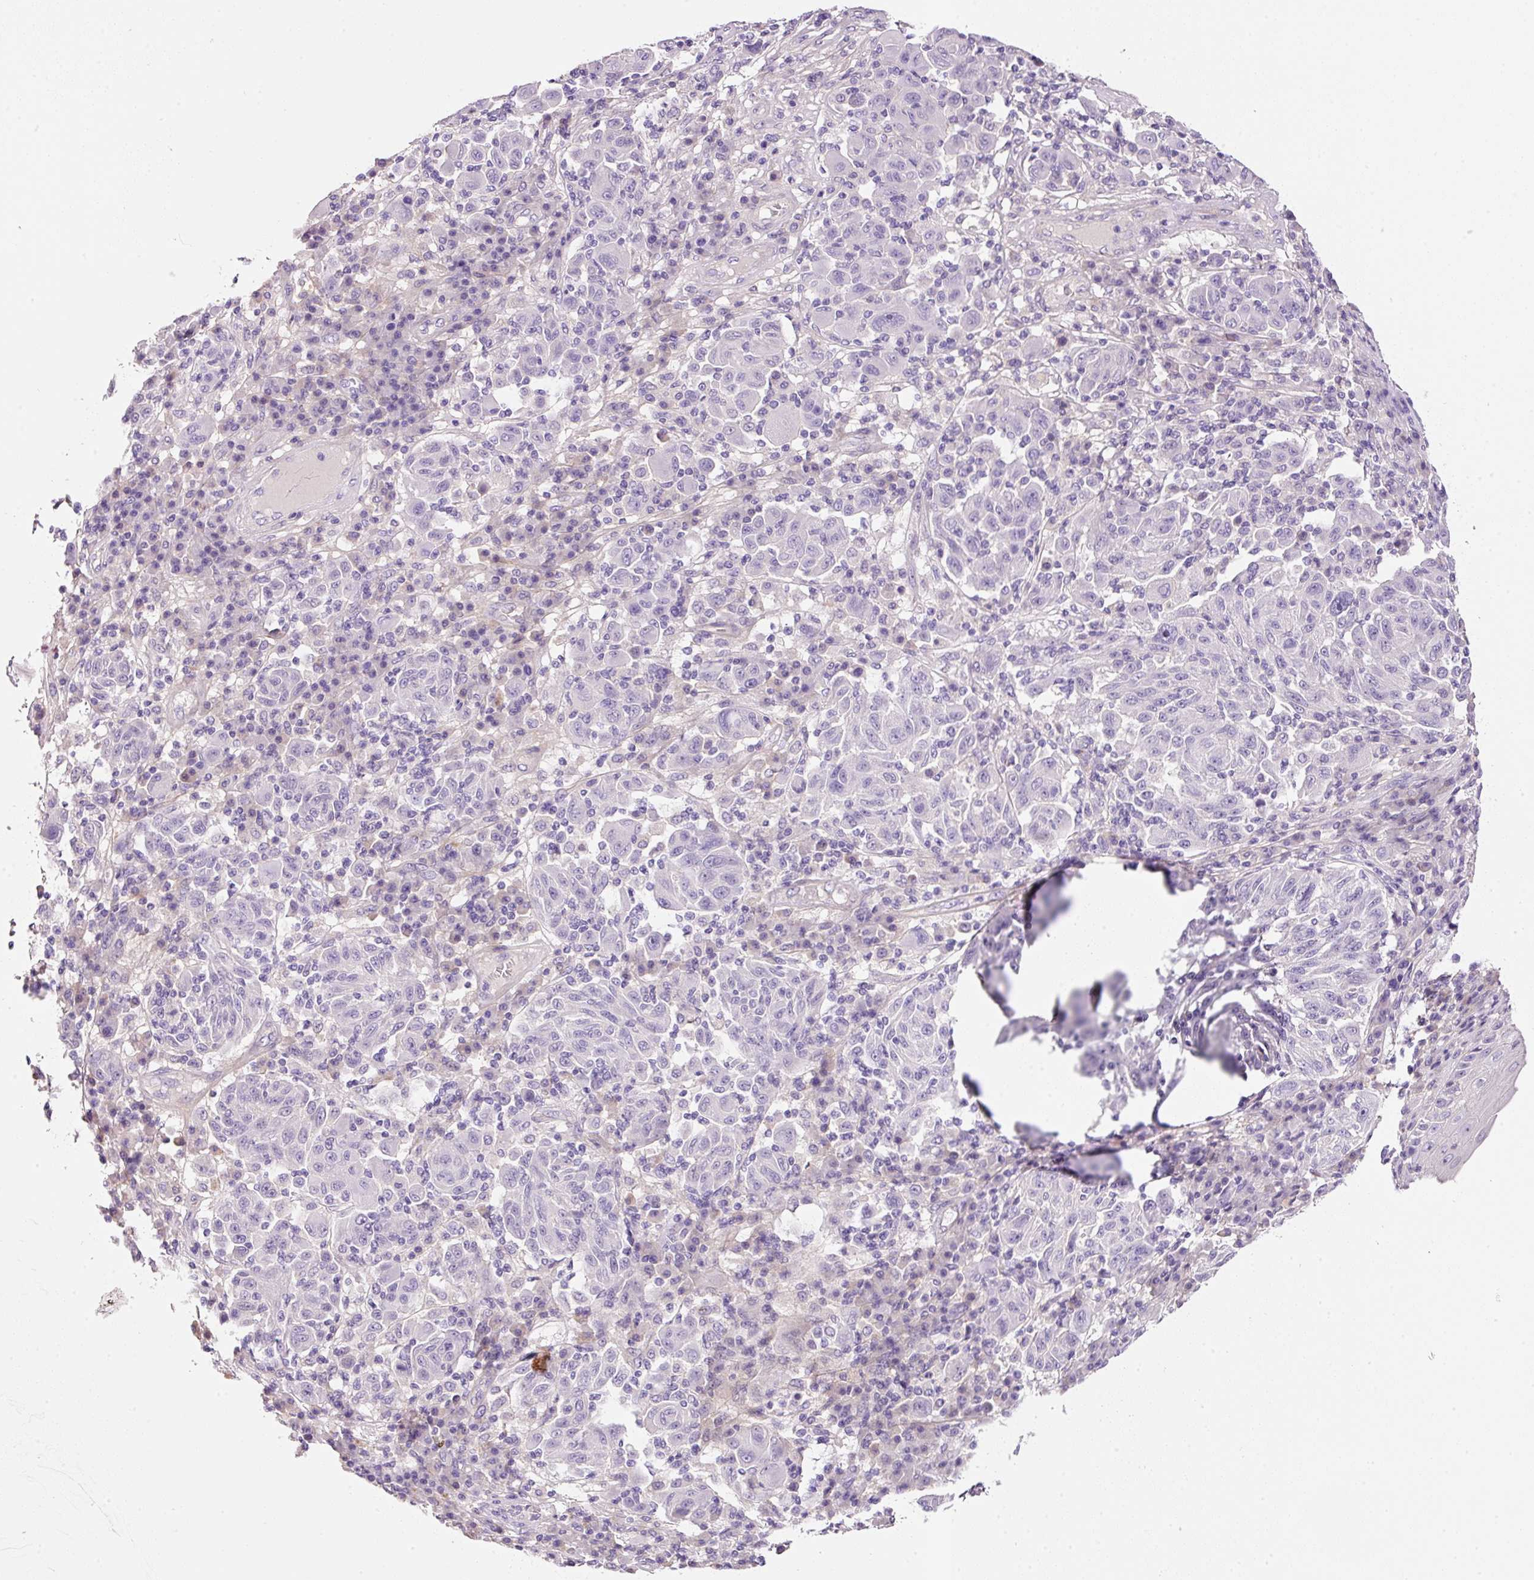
{"staining": {"intensity": "negative", "quantity": "none", "location": "none"}, "tissue": "melanoma", "cell_type": "Tumor cells", "image_type": "cancer", "snomed": [{"axis": "morphology", "description": "Malignant melanoma, NOS"}, {"axis": "topography", "description": "Skin"}], "caption": "An immunohistochemistry (IHC) micrograph of malignant melanoma is shown. There is no staining in tumor cells of malignant melanoma.", "gene": "SOS2", "patient": {"sex": "male", "age": 53}}